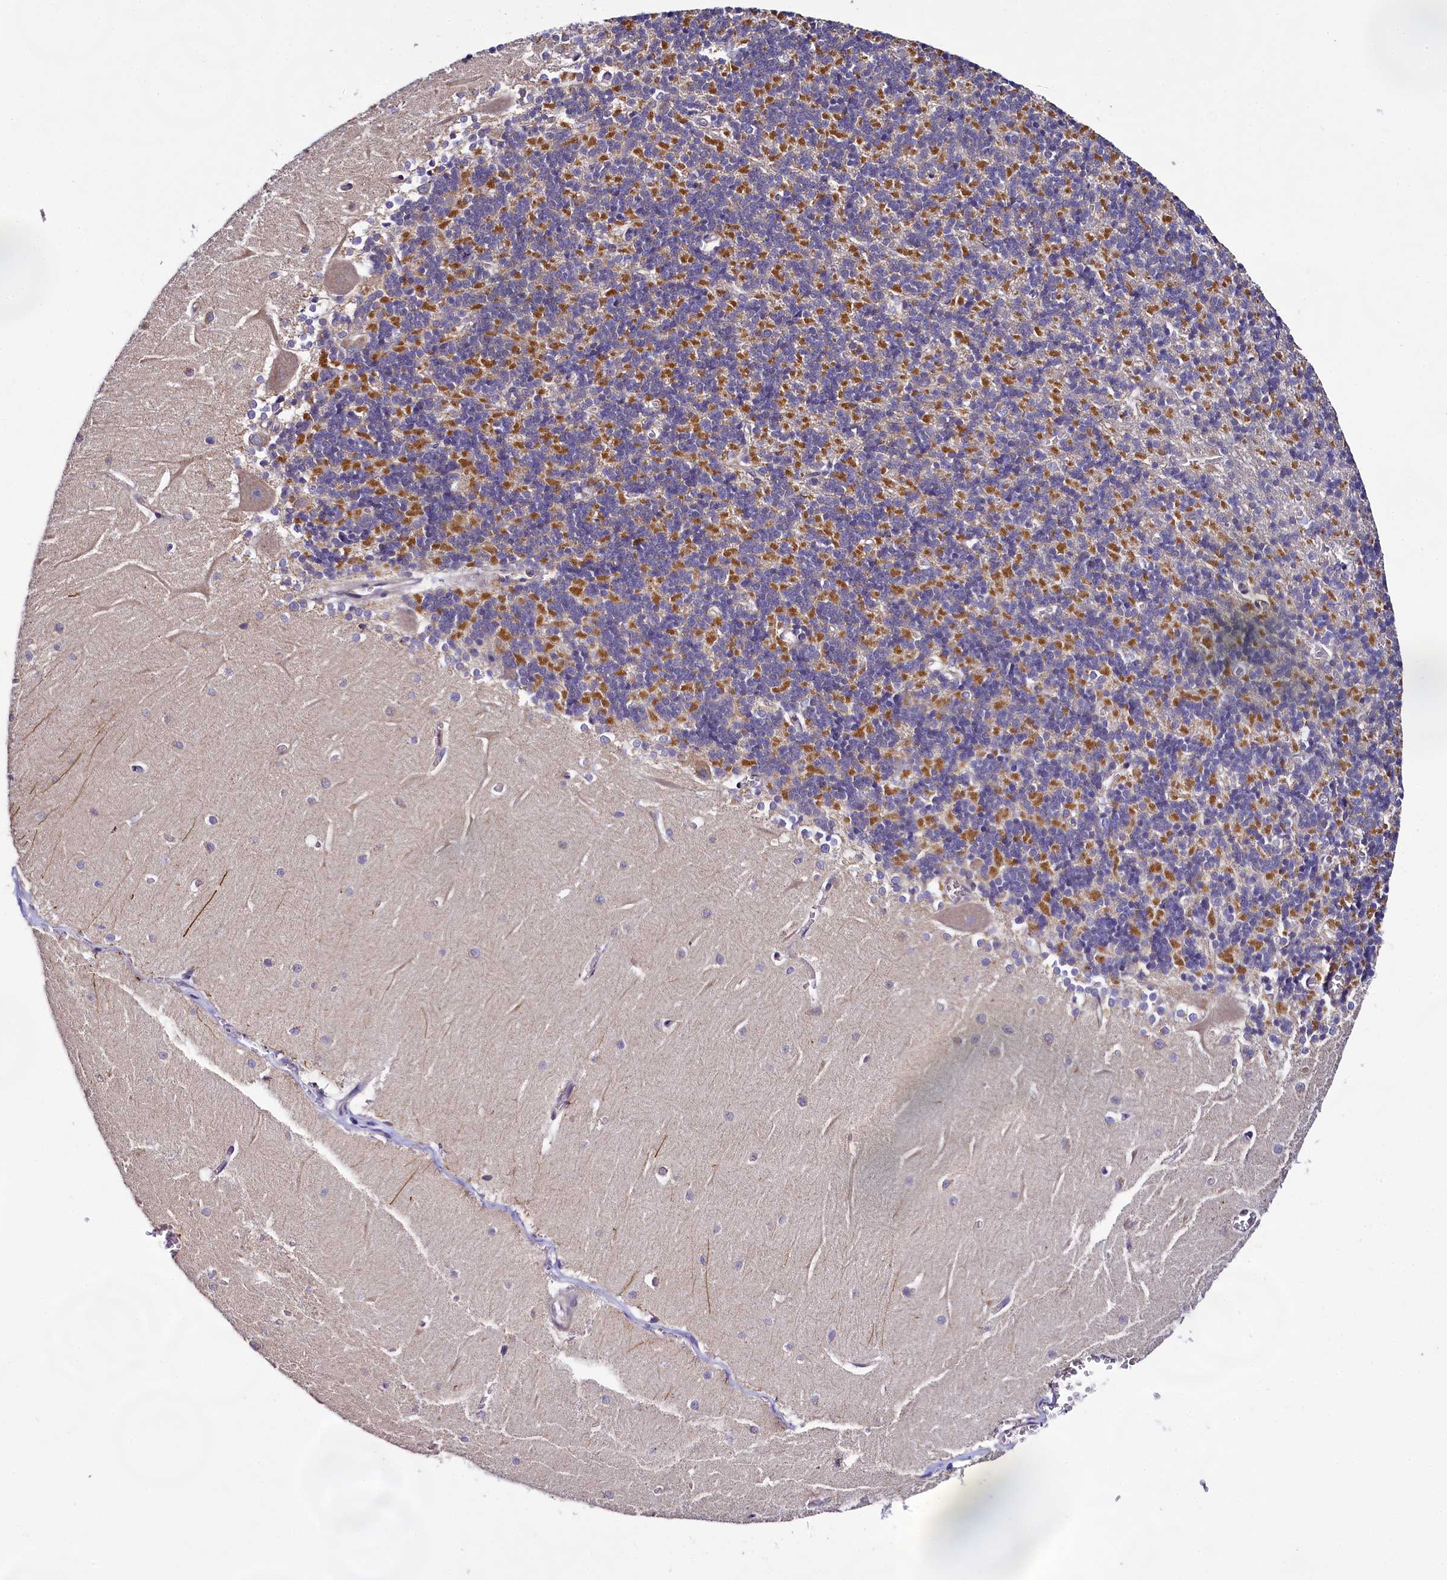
{"staining": {"intensity": "strong", "quantity": "25%-75%", "location": "cytoplasmic/membranous"}, "tissue": "cerebellum", "cell_type": "Cells in granular layer", "image_type": "normal", "snomed": [{"axis": "morphology", "description": "Normal tissue, NOS"}, {"axis": "topography", "description": "Cerebellum"}], "caption": "Brown immunohistochemical staining in normal human cerebellum reveals strong cytoplasmic/membranous staining in about 25%-75% of cells in granular layer. The staining is performed using DAB (3,3'-diaminobenzidine) brown chromogen to label protein expression. The nuclei are counter-stained blue using hematoxylin.", "gene": "CEP295", "patient": {"sex": "male", "age": 37}}